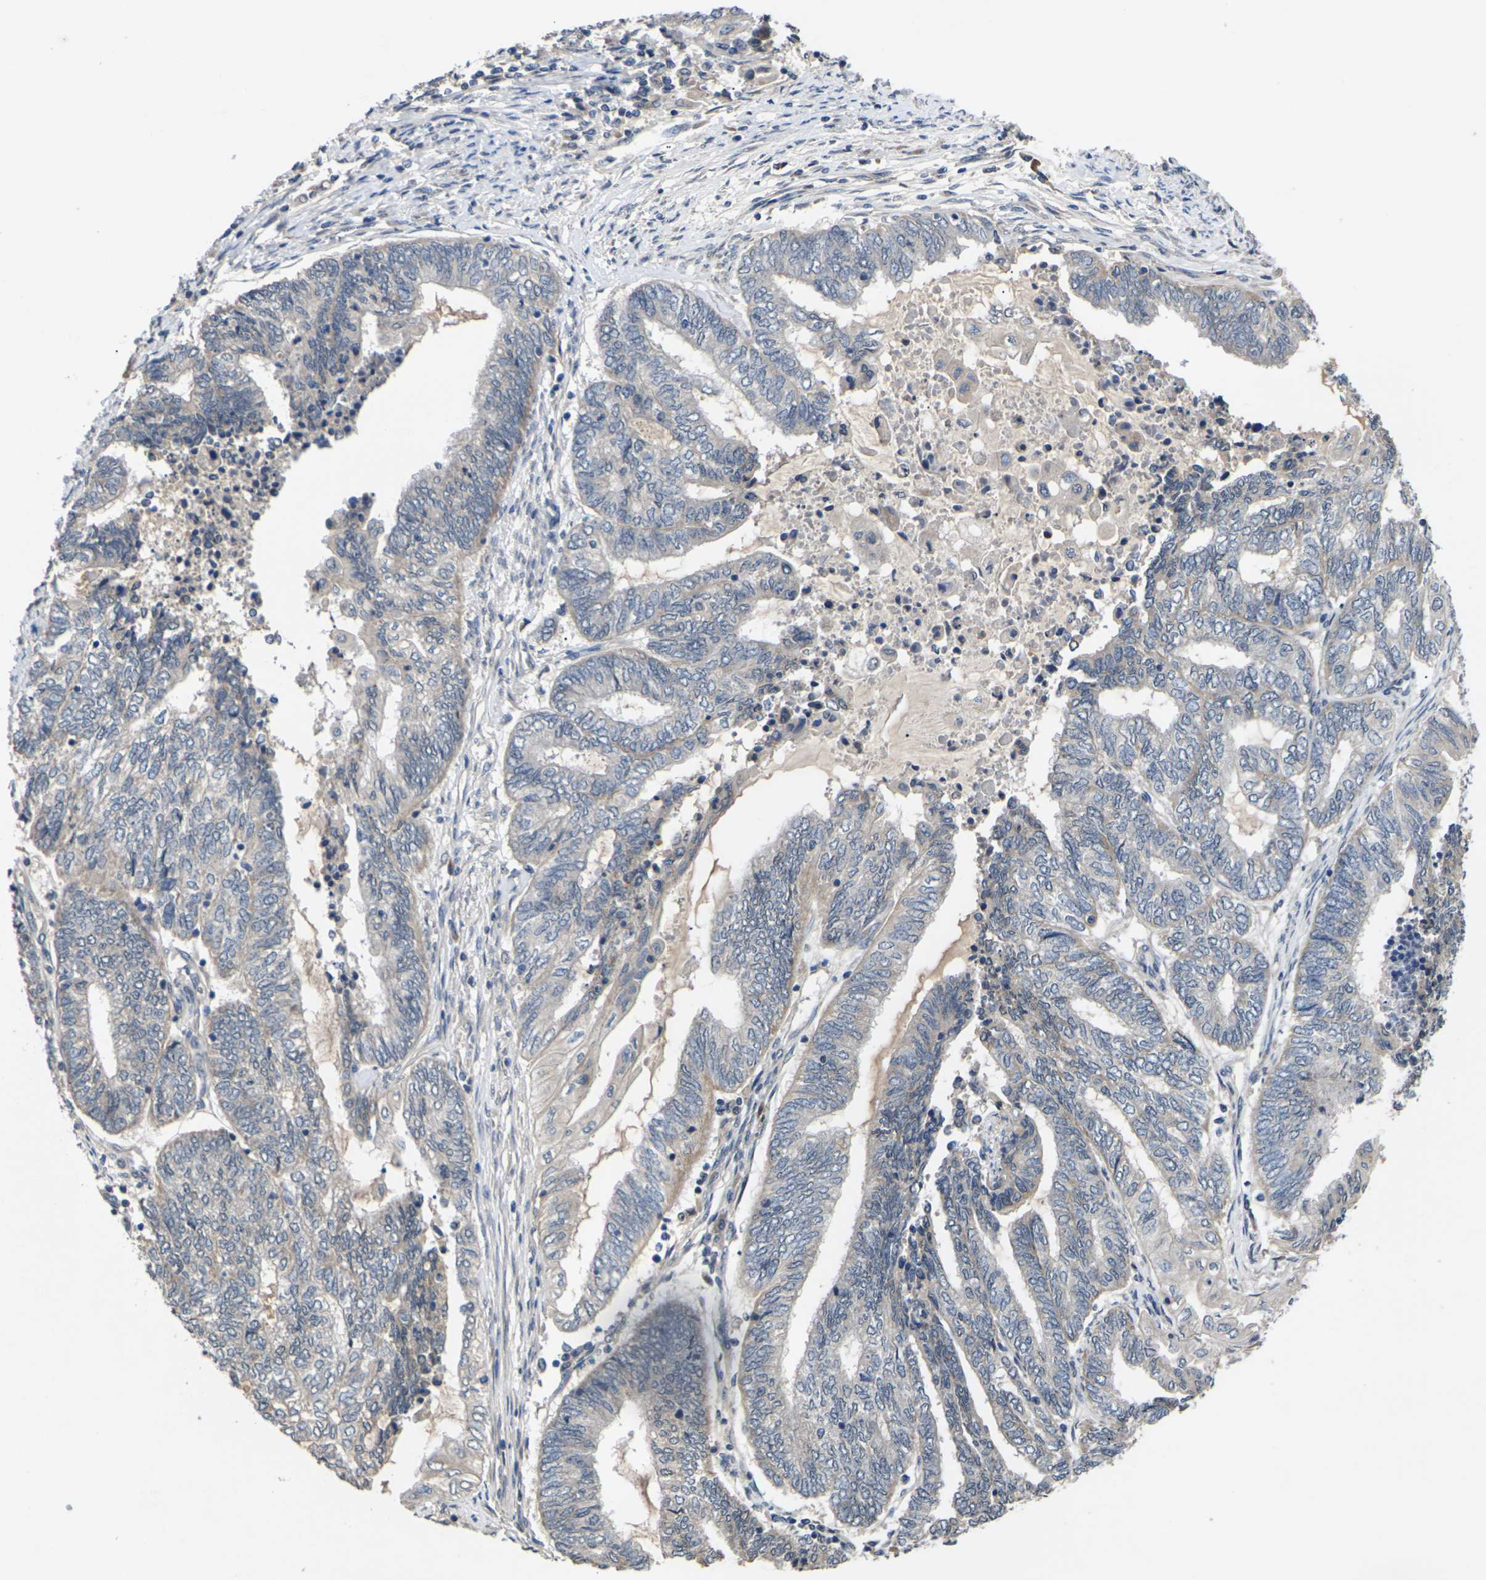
{"staining": {"intensity": "weak", "quantity": "<25%", "location": "cytoplasmic/membranous"}, "tissue": "endometrial cancer", "cell_type": "Tumor cells", "image_type": "cancer", "snomed": [{"axis": "morphology", "description": "Adenocarcinoma, NOS"}, {"axis": "topography", "description": "Uterus"}, {"axis": "topography", "description": "Endometrium"}], "caption": "Immunohistochemistry of human adenocarcinoma (endometrial) reveals no positivity in tumor cells.", "gene": "SLC2A2", "patient": {"sex": "female", "age": 70}}